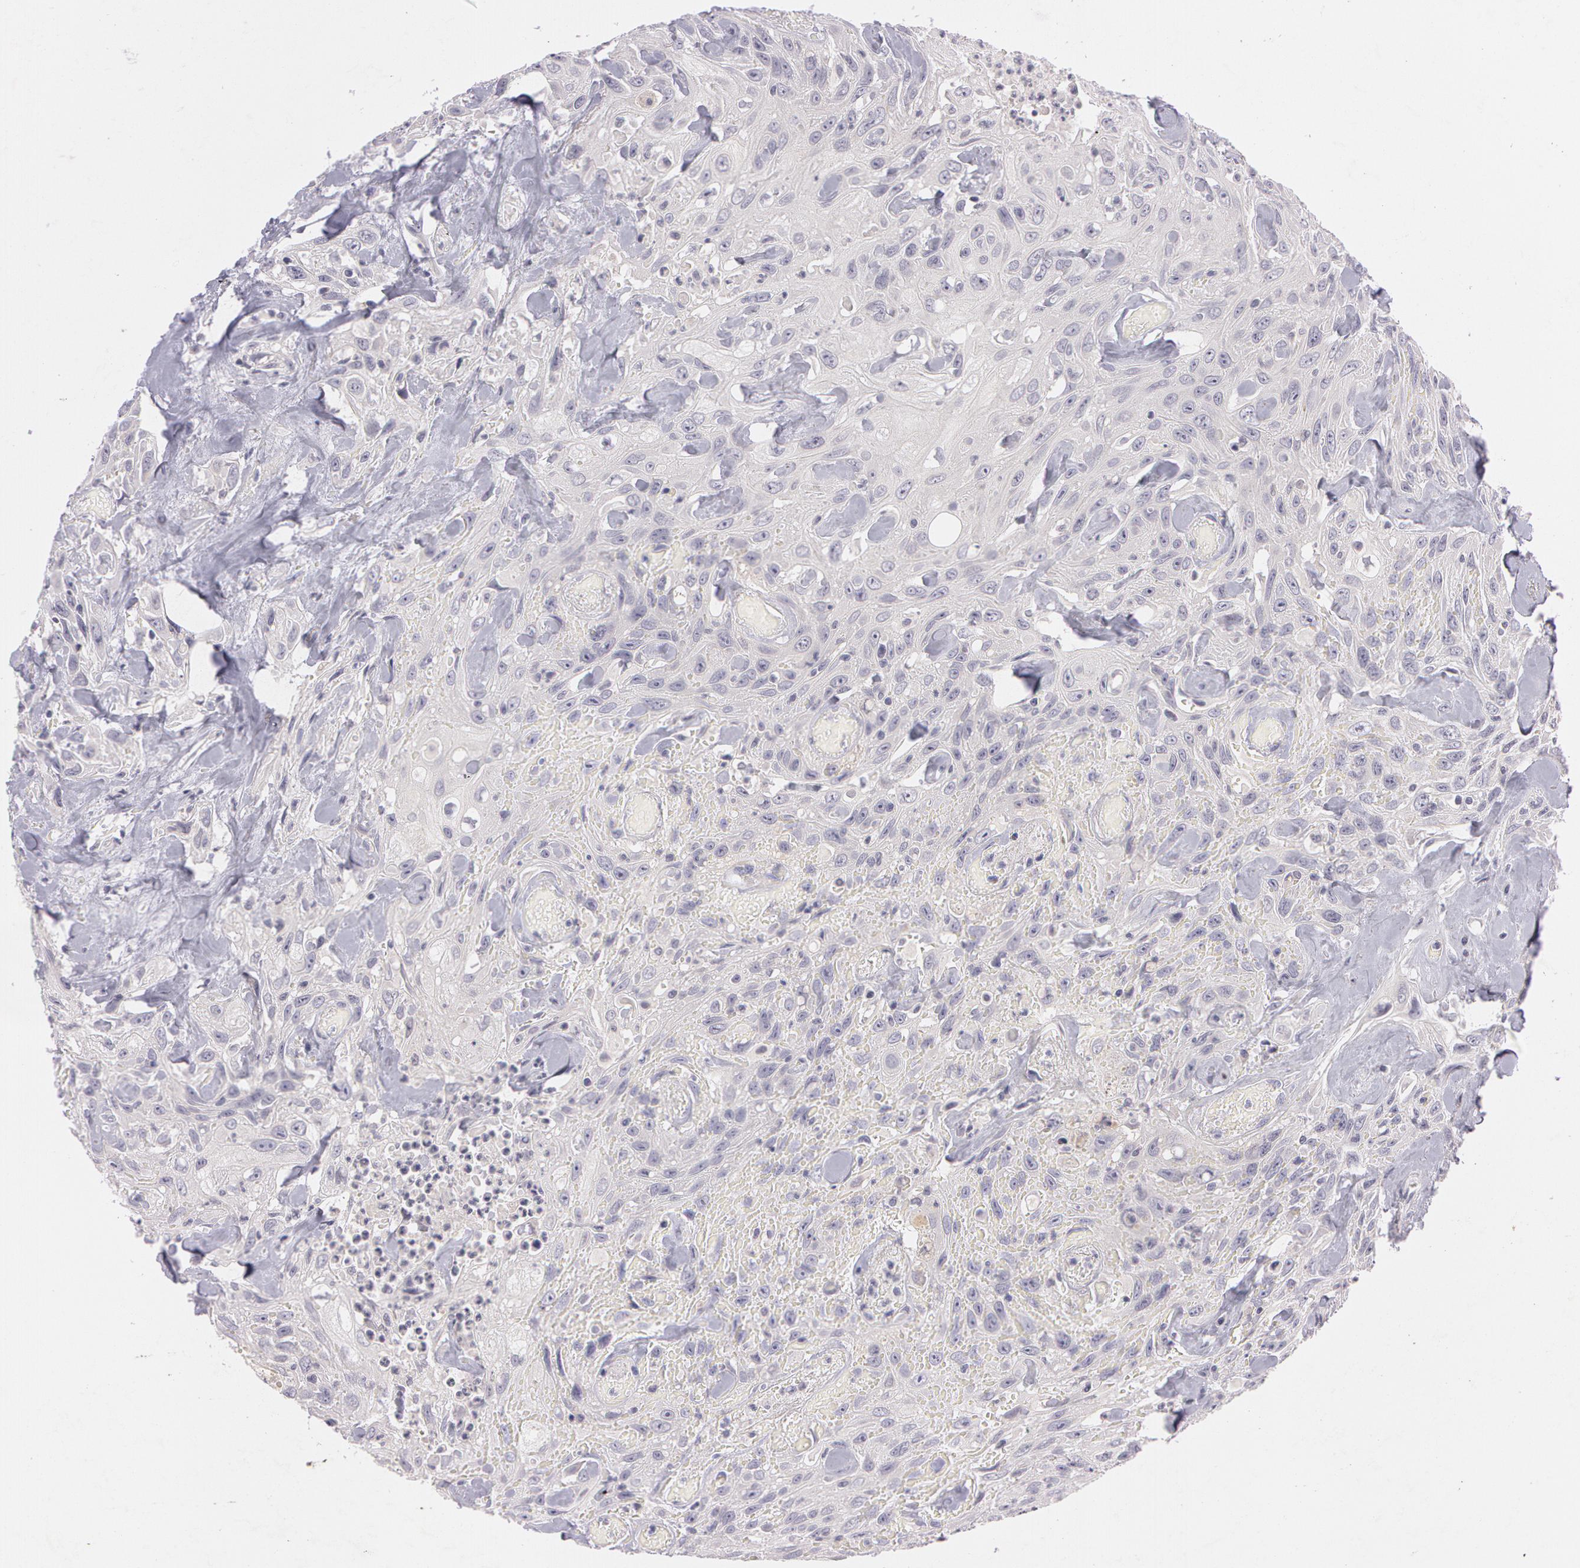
{"staining": {"intensity": "negative", "quantity": "none", "location": "none"}, "tissue": "urothelial cancer", "cell_type": "Tumor cells", "image_type": "cancer", "snomed": [{"axis": "morphology", "description": "Urothelial carcinoma, High grade"}, {"axis": "topography", "description": "Urinary bladder"}], "caption": "High magnification brightfield microscopy of urothelial cancer stained with DAB (3,3'-diaminobenzidine) (brown) and counterstained with hematoxylin (blue): tumor cells show no significant positivity.", "gene": "MXRA5", "patient": {"sex": "female", "age": 84}}